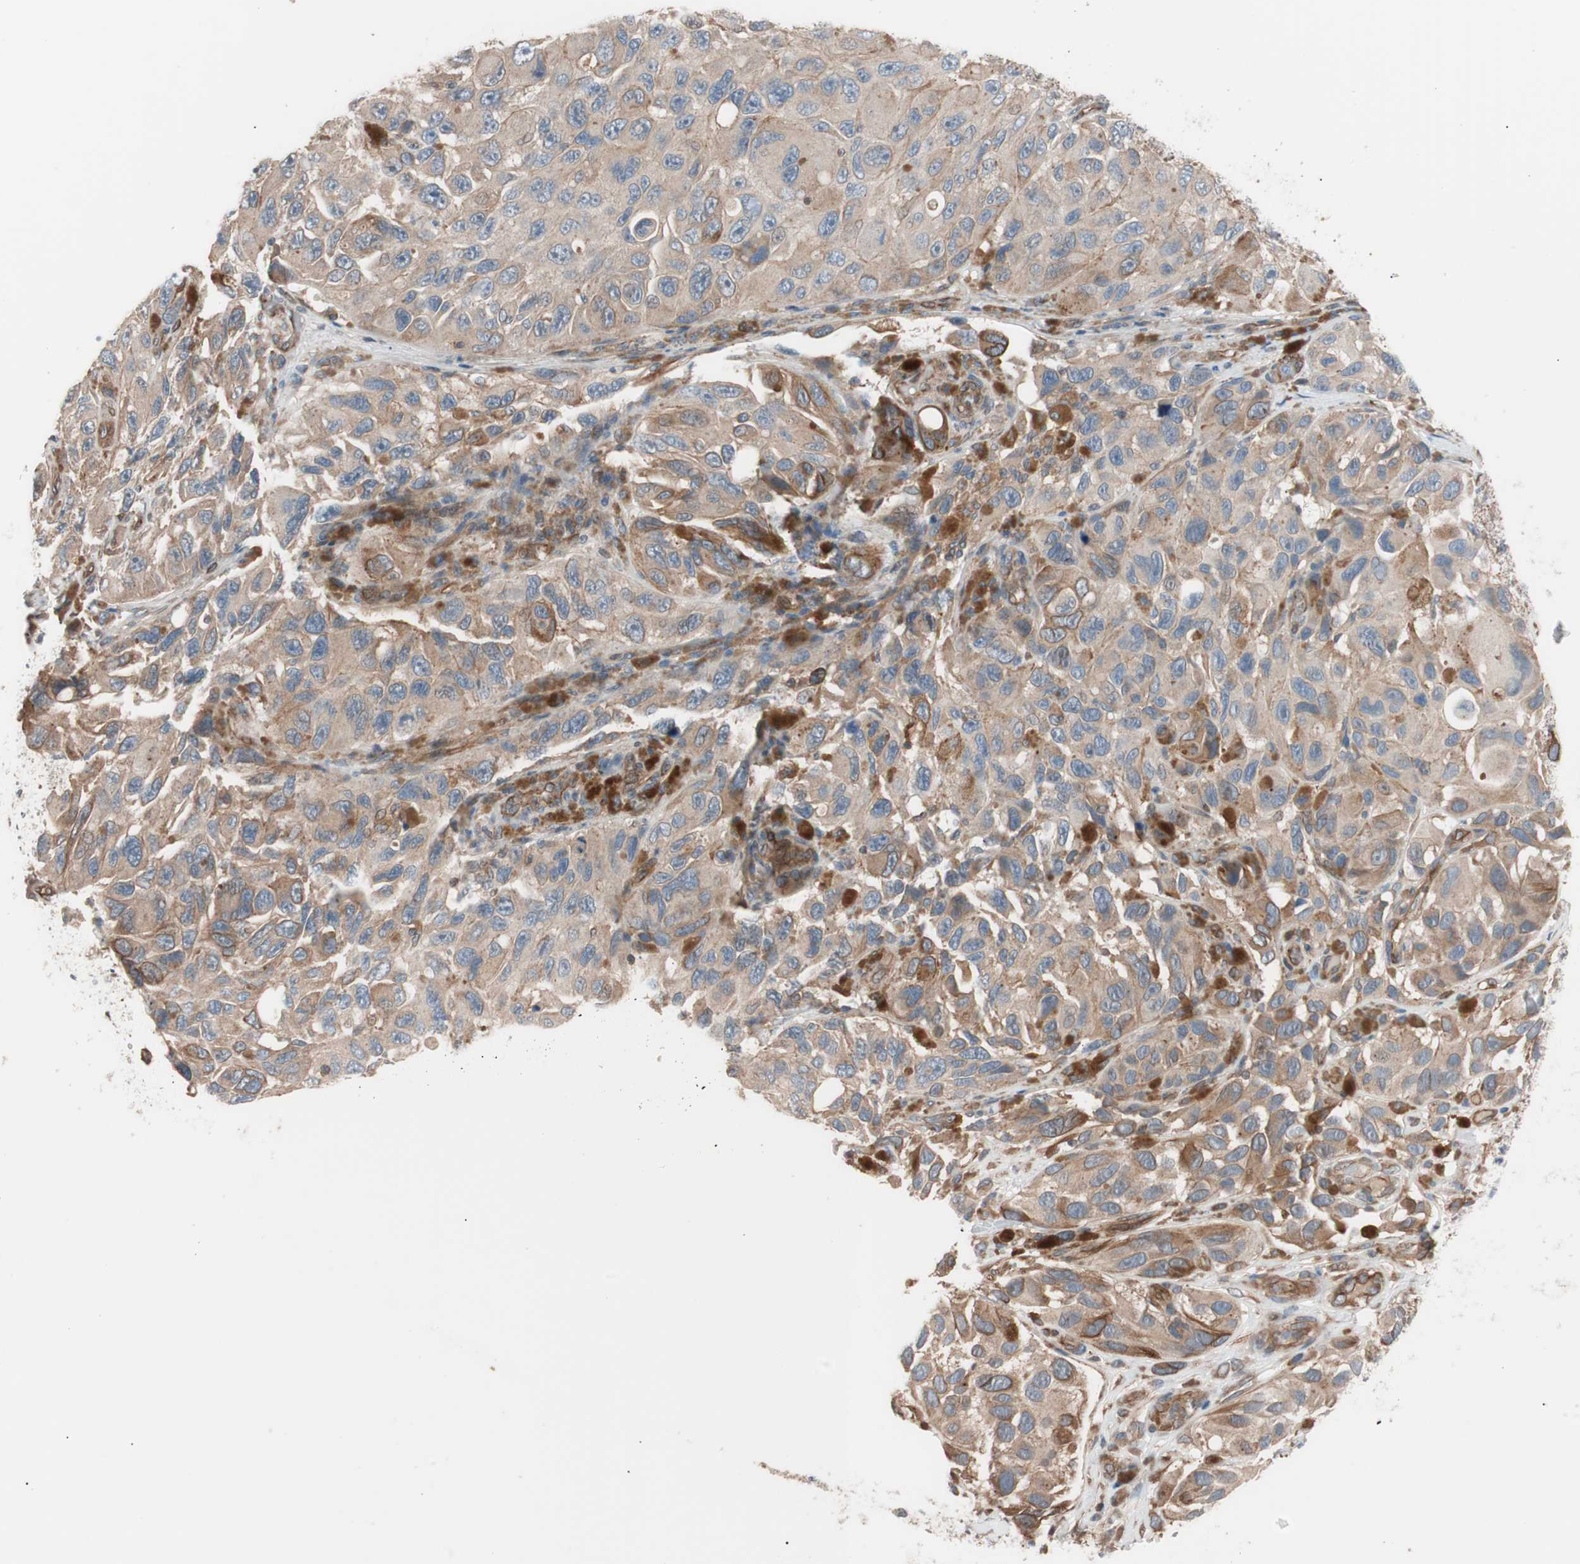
{"staining": {"intensity": "moderate", "quantity": "25%-75%", "location": "cytoplasmic/membranous"}, "tissue": "melanoma", "cell_type": "Tumor cells", "image_type": "cancer", "snomed": [{"axis": "morphology", "description": "Malignant melanoma, NOS"}, {"axis": "topography", "description": "Skin"}], "caption": "Melanoma stained with a brown dye demonstrates moderate cytoplasmic/membranous positive expression in about 25%-75% of tumor cells.", "gene": "SMG1", "patient": {"sex": "female", "age": 73}}